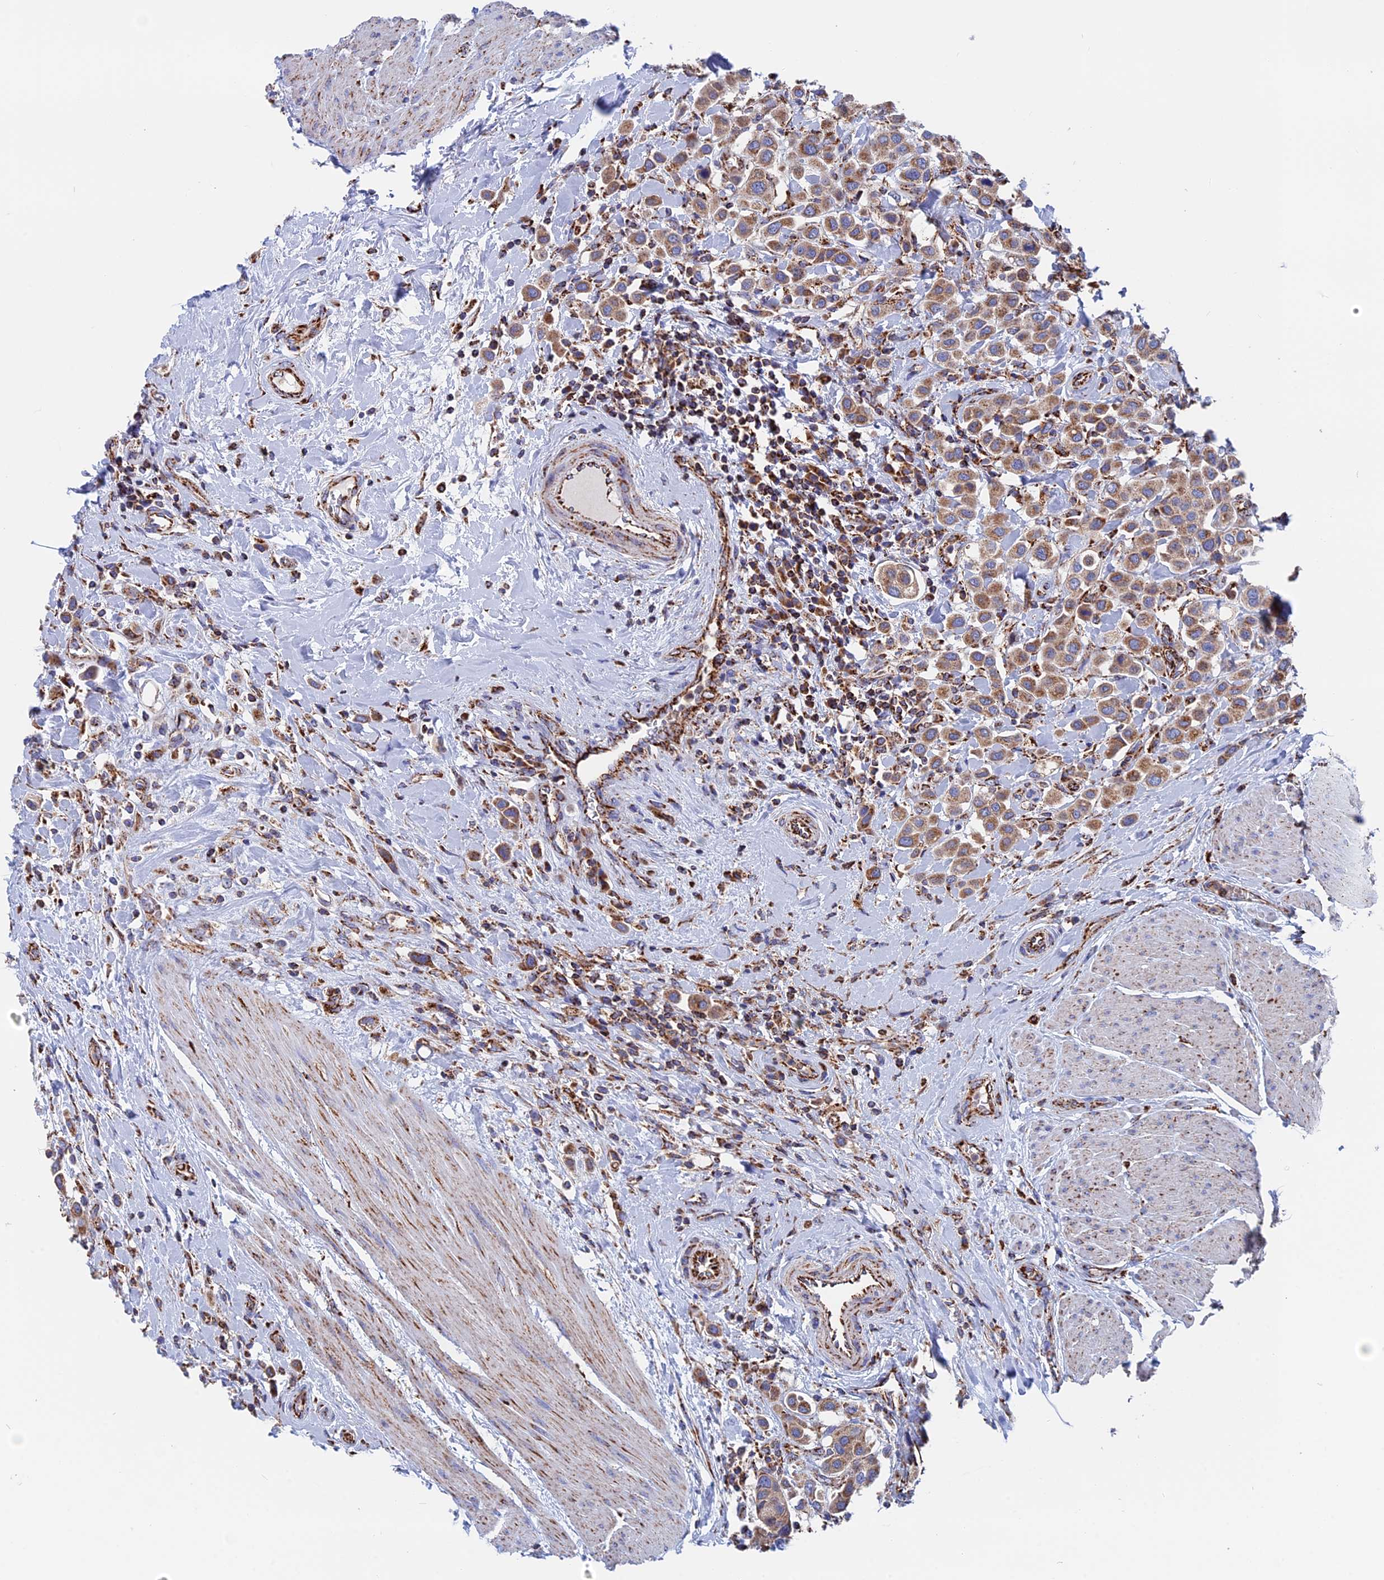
{"staining": {"intensity": "moderate", "quantity": ">75%", "location": "cytoplasmic/membranous"}, "tissue": "urothelial cancer", "cell_type": "Tumor cells", "image_type": "cancer", "snomed": [{"axis": "morphology", "description": "Urothelial carcinoma, High grade"}, {"axis": "topography", "description": "Urinary bladder"}], "caption": "Moderate cytoplasmic/membranous protein positivity is appreciated in approximately >75% of tumor cells in urothelial cancer. The staining was performed using DAB to visualize the protein expression in brown, while the nuclei were stained in blue with hematoxylin (Magnification: 20x).", "gene": "WDR83", "patient": {"sex": "male", "age": 50}}